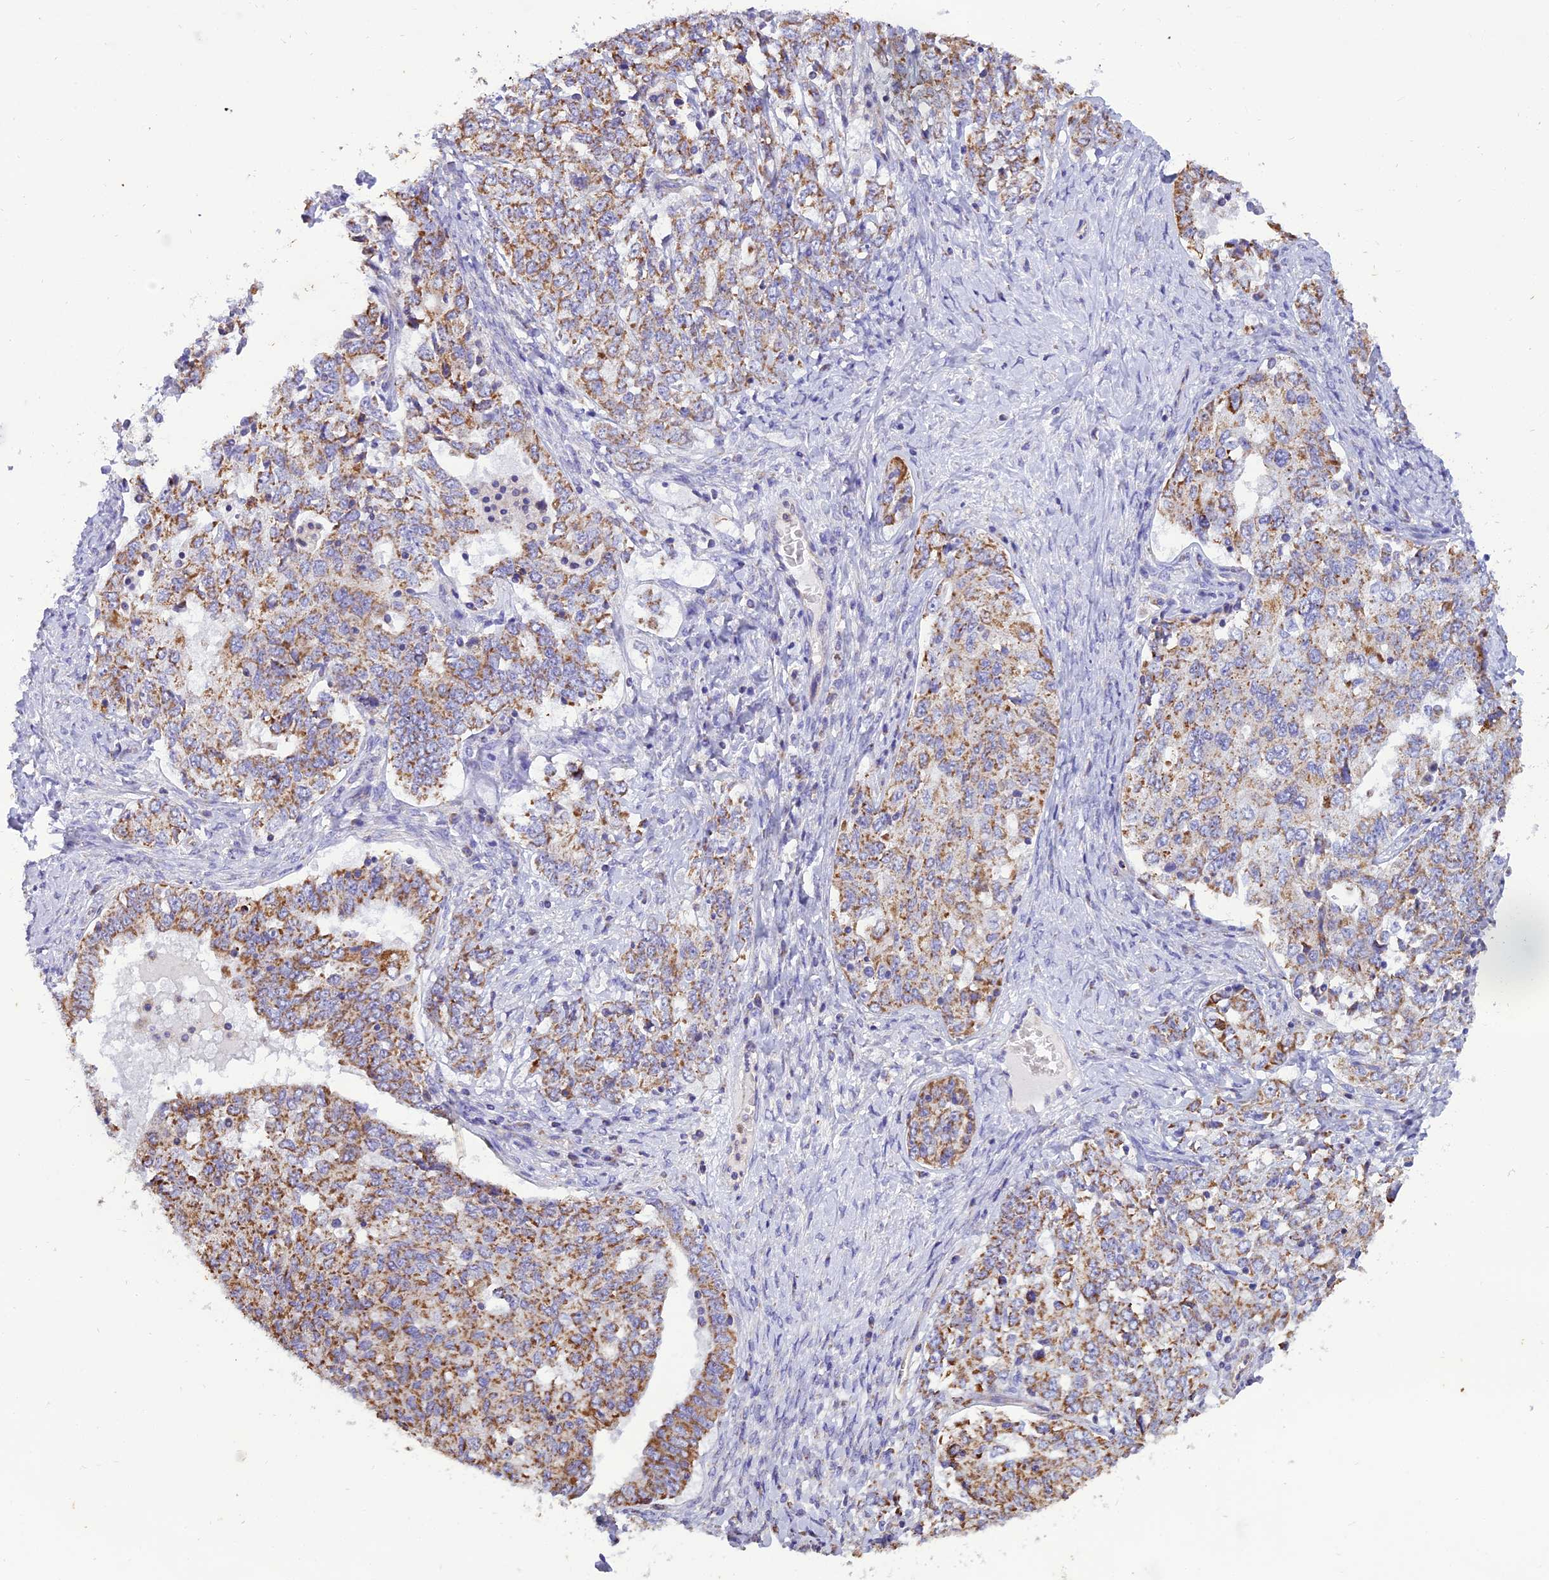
{"staining": {"intensity": "moderate", "quantity": ">75%", "location": "cytoplasmic/membranous"}, "tissue": "ovarian cancer", "cell_type": "Tumor cells", "image_type": "cancer", "snomed": [{"axis": "morphology", "description": "Carcinoma, endometroid"}, {"axis": "topography", "description": "Ovary"}], "caption": "The photomicrograph displays immunohistochemical staining of ovarian cancer (endometroid carcinoma). There is moderate cytoplasmic/membranous staining is present in approximately >75% of tumor cells. The staining was performed using DAB to visualize the protein expression in brown, while the nuclei were stained in blue with hematoxylin (Magnification: 20x).", "gene": "GPD1", "patient": {"sex": "female", "age": 62}}